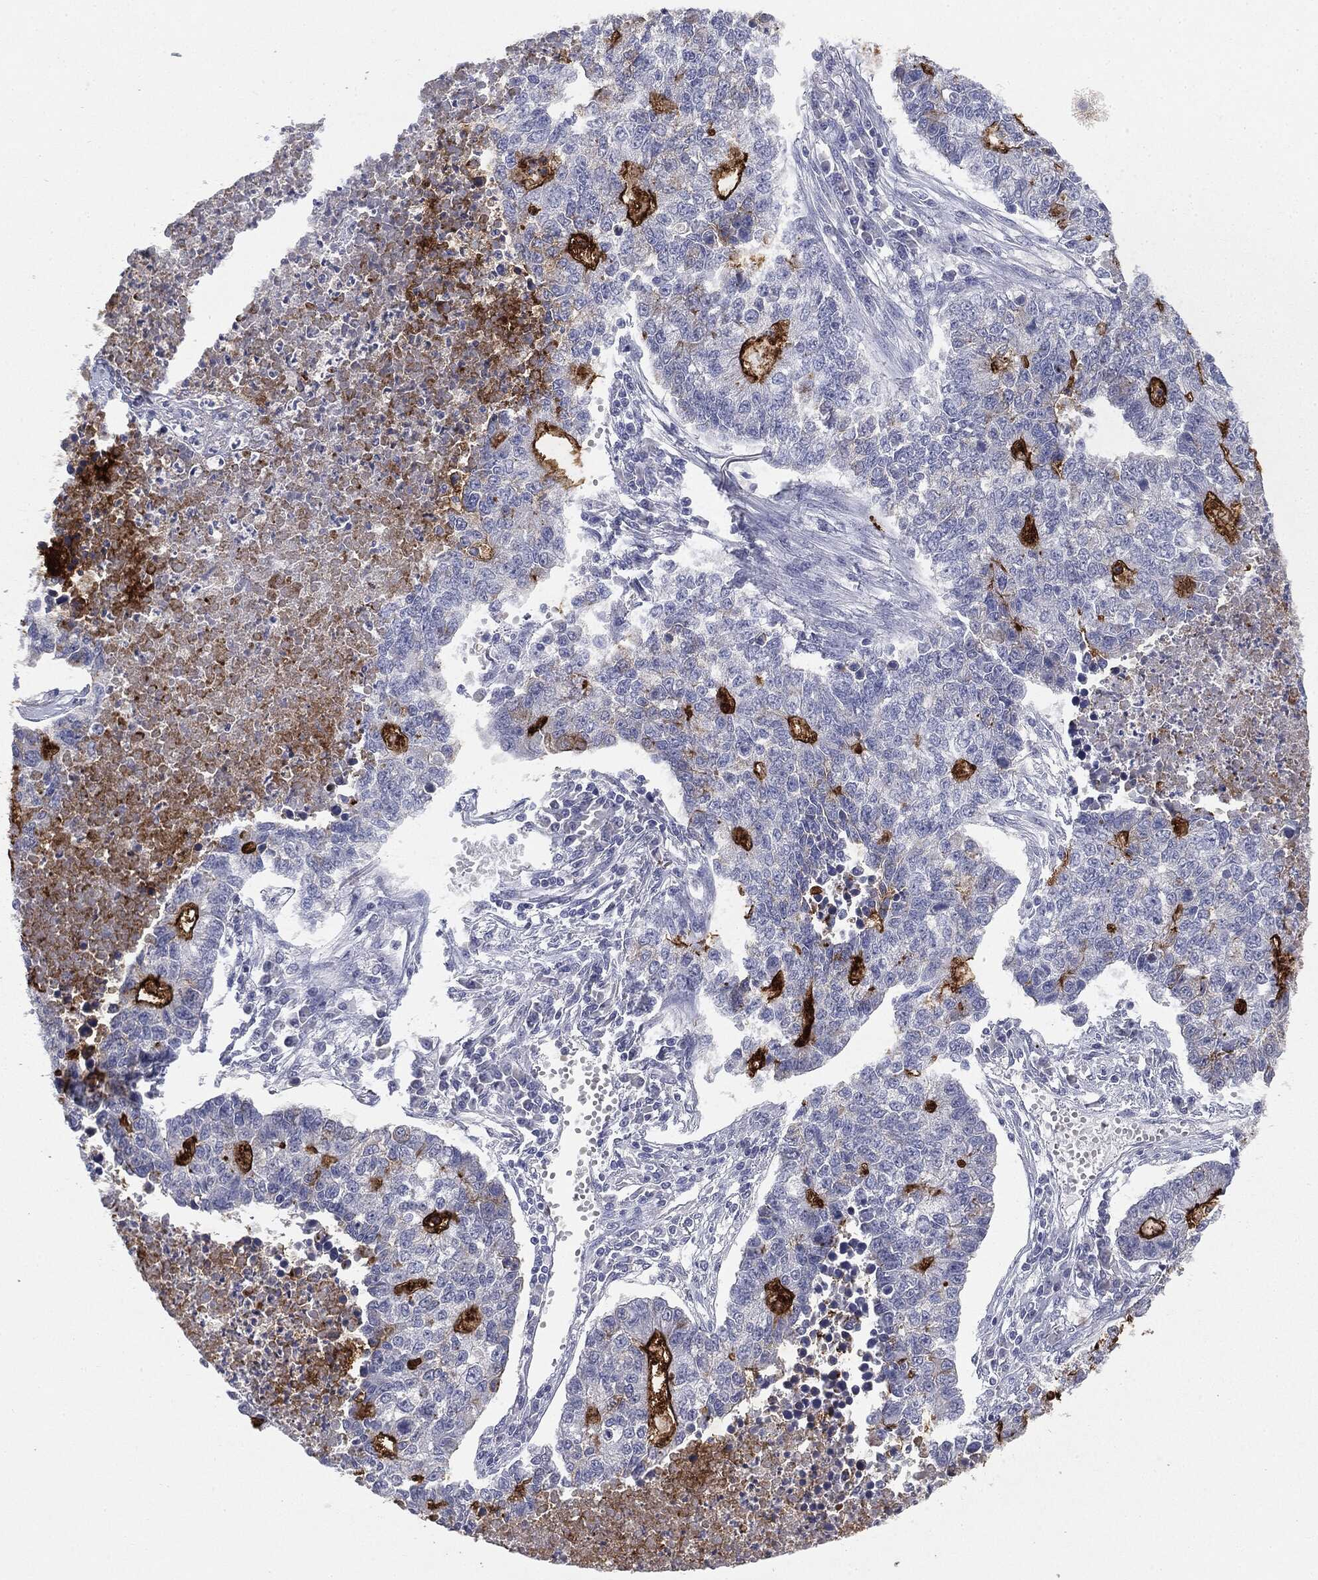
{"staining": {"intensity": "strong", "quantity": "<25%", "location": "cytoplasmic/membranous"}, "tissue": "lung cancer", "cell_type": "Tumor cells", "image_type": "cancer", "snomed": [{"axis": "morphology", "description": "Adenocarcinoma, NOS"}, {"axis": "topography", "description": "Lung"}], "caption": "Protein positivity by immunohistochemistry (IHC) displays strong cytoplasmic/membranous staining in approximately <25% of tumor cells in lung cancer.", "gene": "MUC1", "patient": {"sex": "male", "age": 57}}